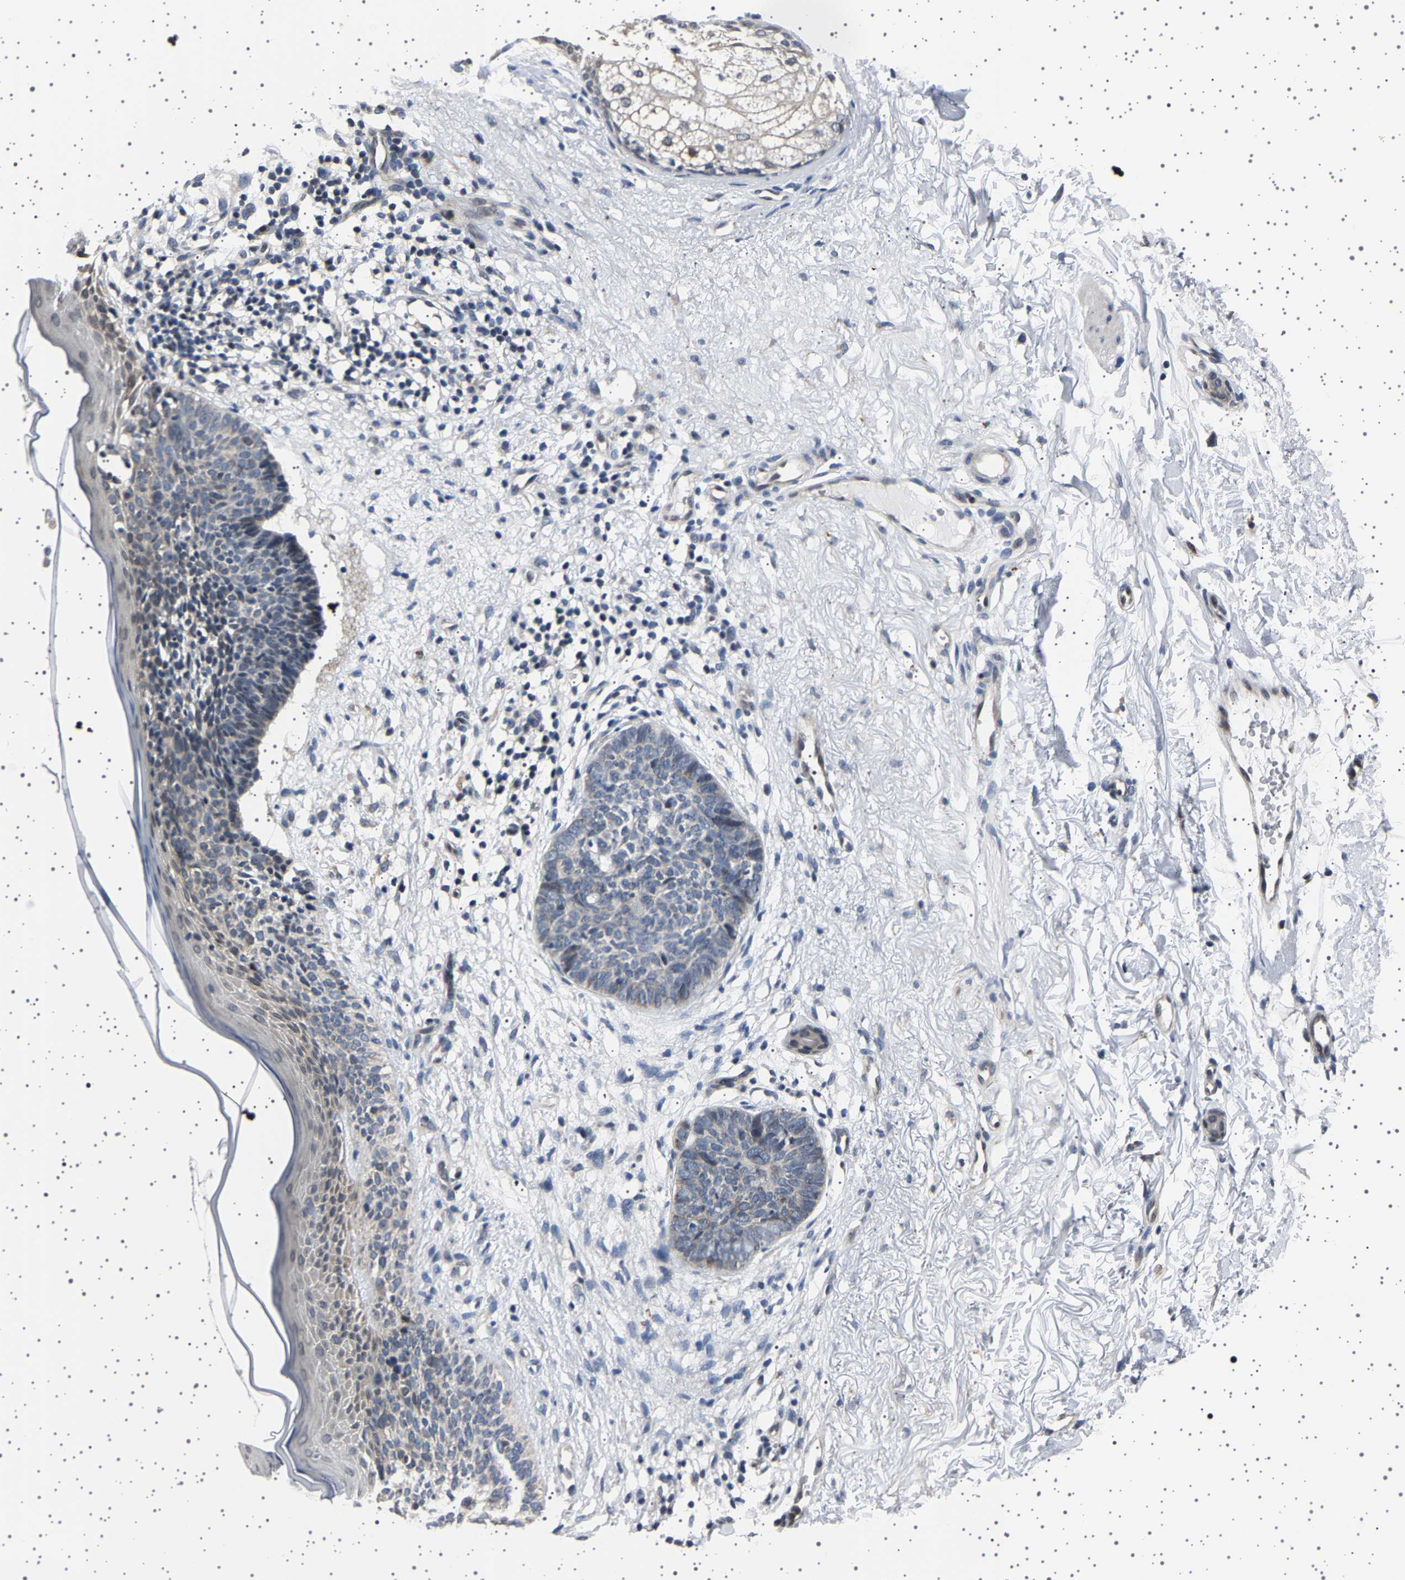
{"staining": {"intensity": "weak", "quantity": "<25%", "location": "cytoplasmic/membranous,nuclear"}, "tissue": "skin cancer", "cell_type": "Tumor cells", "image_type": "cancer", "snomed": [{"axis": "morphology", "description": "Basal cell carcinoma"}, {"axis": "topography", "description": "Skin"}], "caption": "Skin cancer stained for a protein using IHC displays no expression tumor cells.", "gene": "IL10RB", "patient": {"sex": "female", "age": 70}}